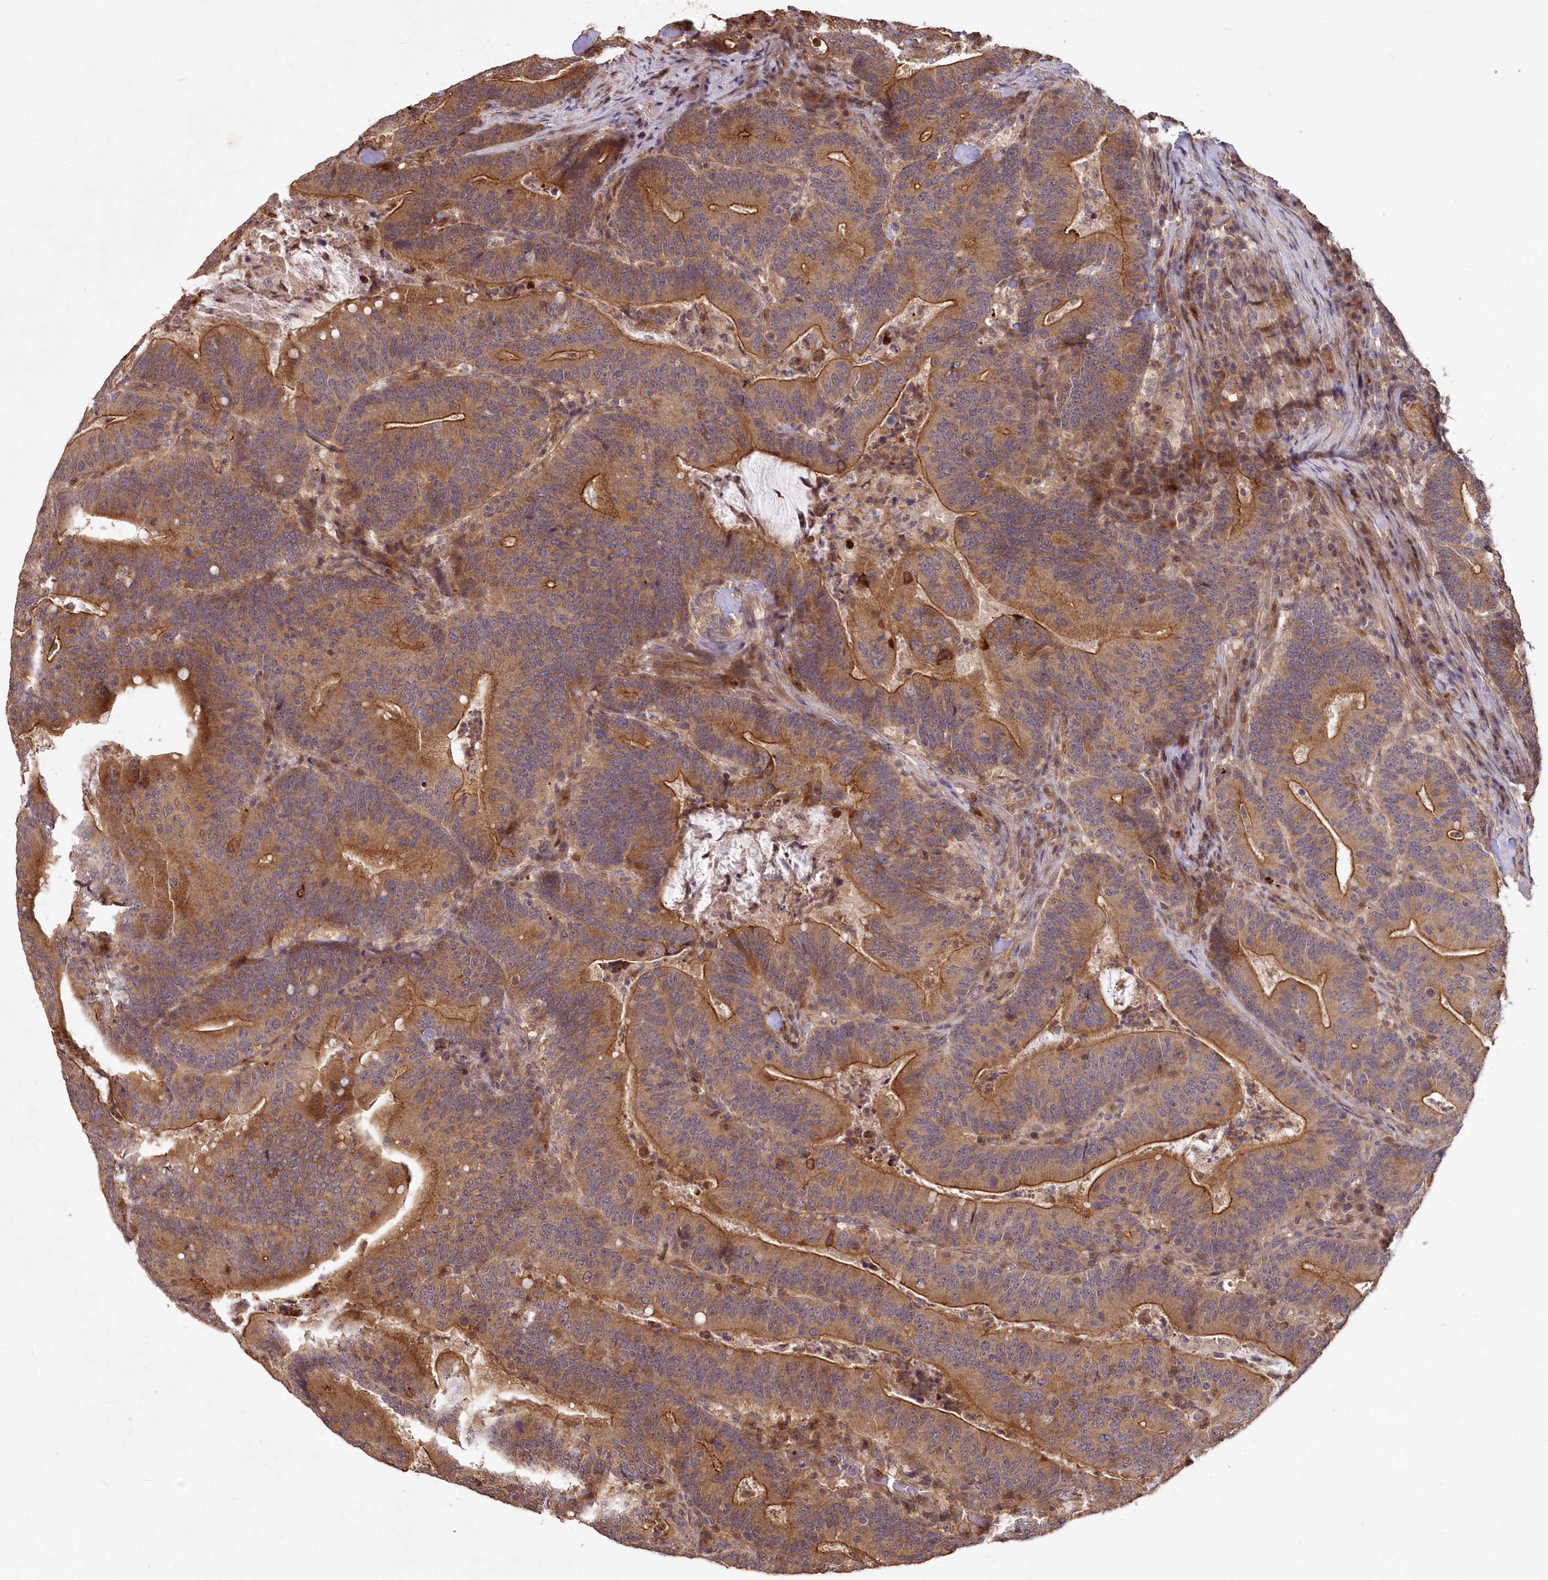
{"staining": {"intensity": "moderate", "quantity": ">75%", "location": "cytoplasmic/membranous"}, "tissue": "colorectal cancer", "cell_type": "Tumor cells", "image_type": "cancer", "snomed": [{"axis": "morphology", "description": "Adenocarcinoma, NOS"}, {"axis": "topography", "description": "Colon"}], "caption": "There is medium levels of moderate cytoplasmic/membranous staining in tumor cells of colorectal cancer, as demonstrated by immunohistochemical staining (brown color).", "gene": "HYCC2", "patient": {"sex": "female", "age": 66}}